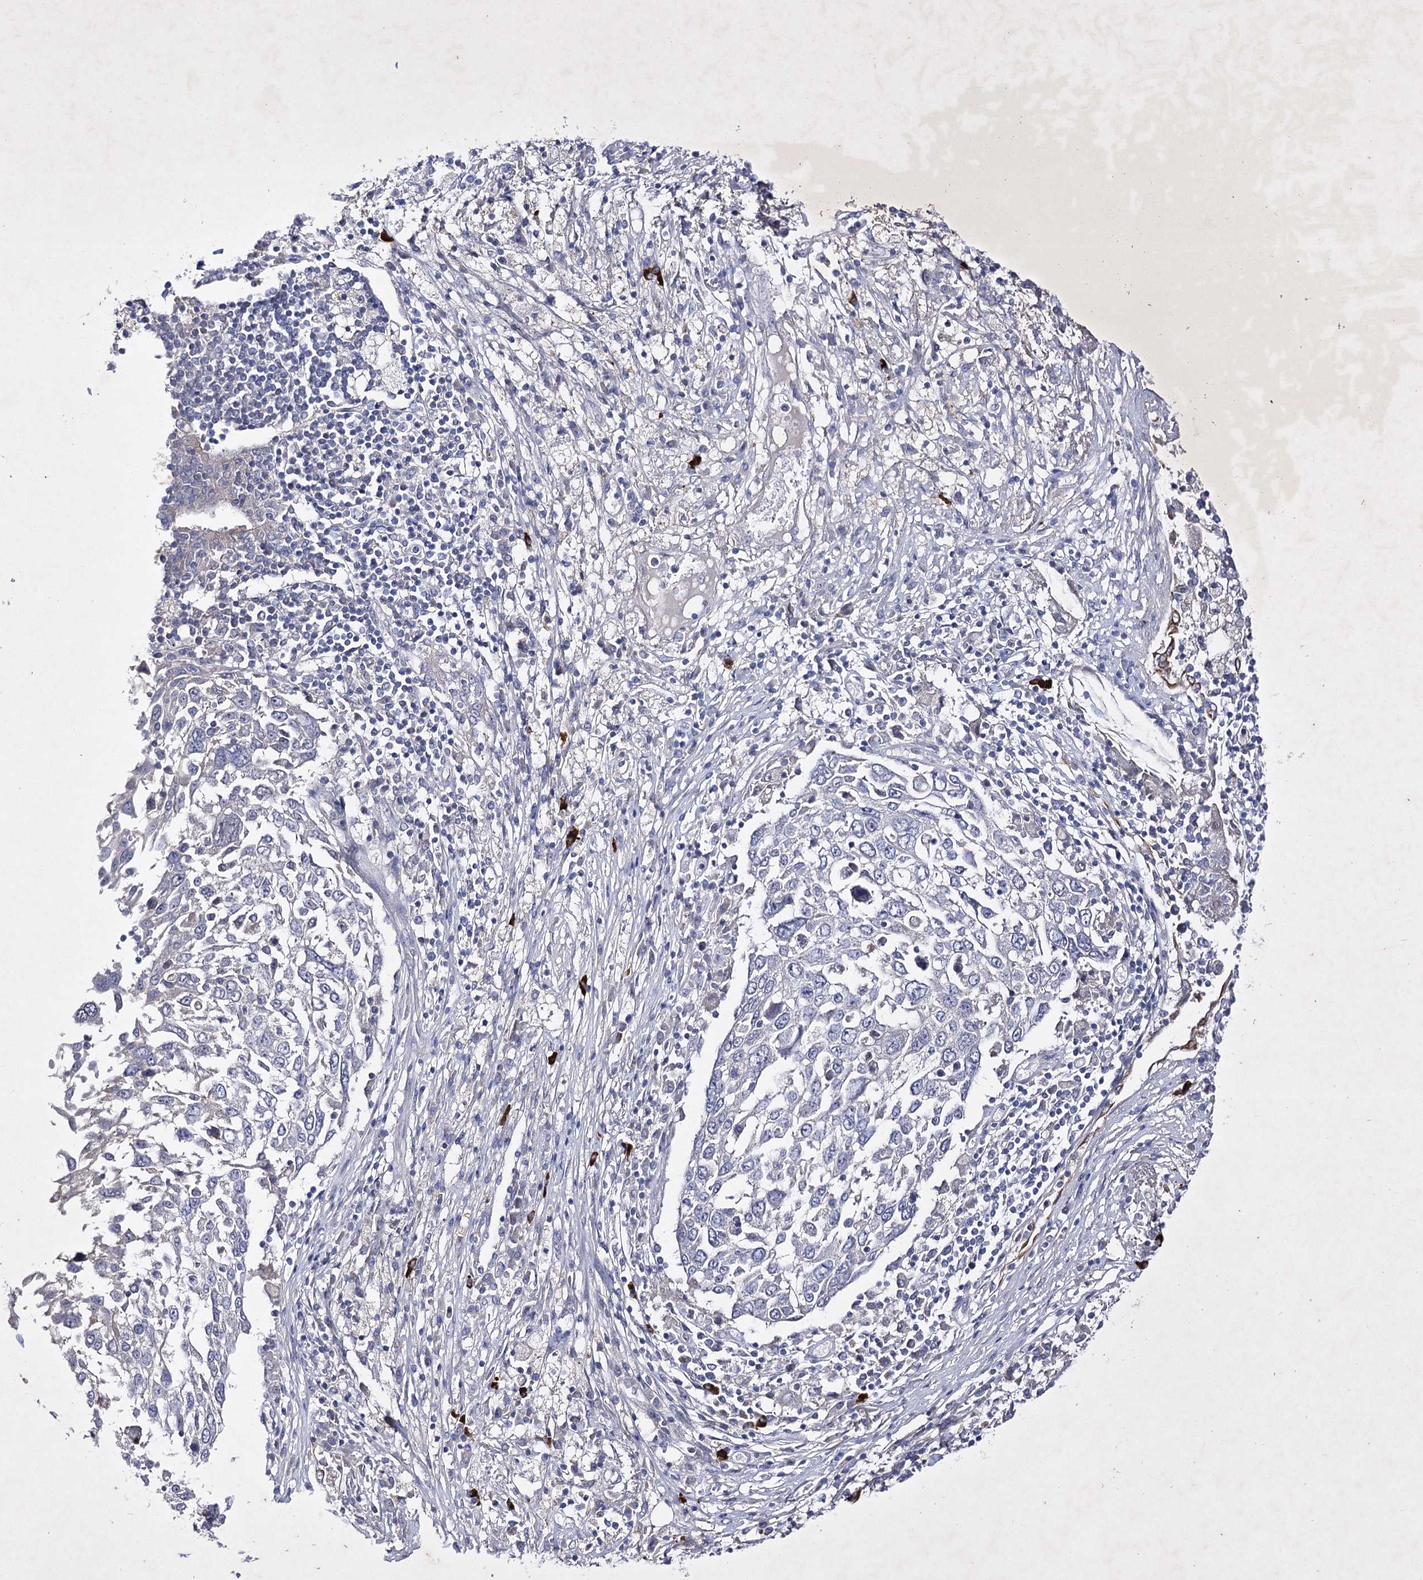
{"staining": {"intensity": "negative", "quantity": "none", "location": "none"}, "tissue": "lung cancer", "cell_type": "Tumor cells", "image_type": "cancer", "snomed": [{"axis": "morphology", "description": "Squamous cell carcinoma, NOS"}, {"axis": "topography", "description": "Lung"}], "caption": "Lung cancer was stained to show a protein in brown. There is no significant expression in tumor cells. (Stains: DAB (3,3'-diaminobenzidine) immunohistochemistry with hematoxylin counter stain, Microscopy: brightfield microscopy at high magnification).", "gene": "COX15", "patient": {"sex": "male", "age": 65}}